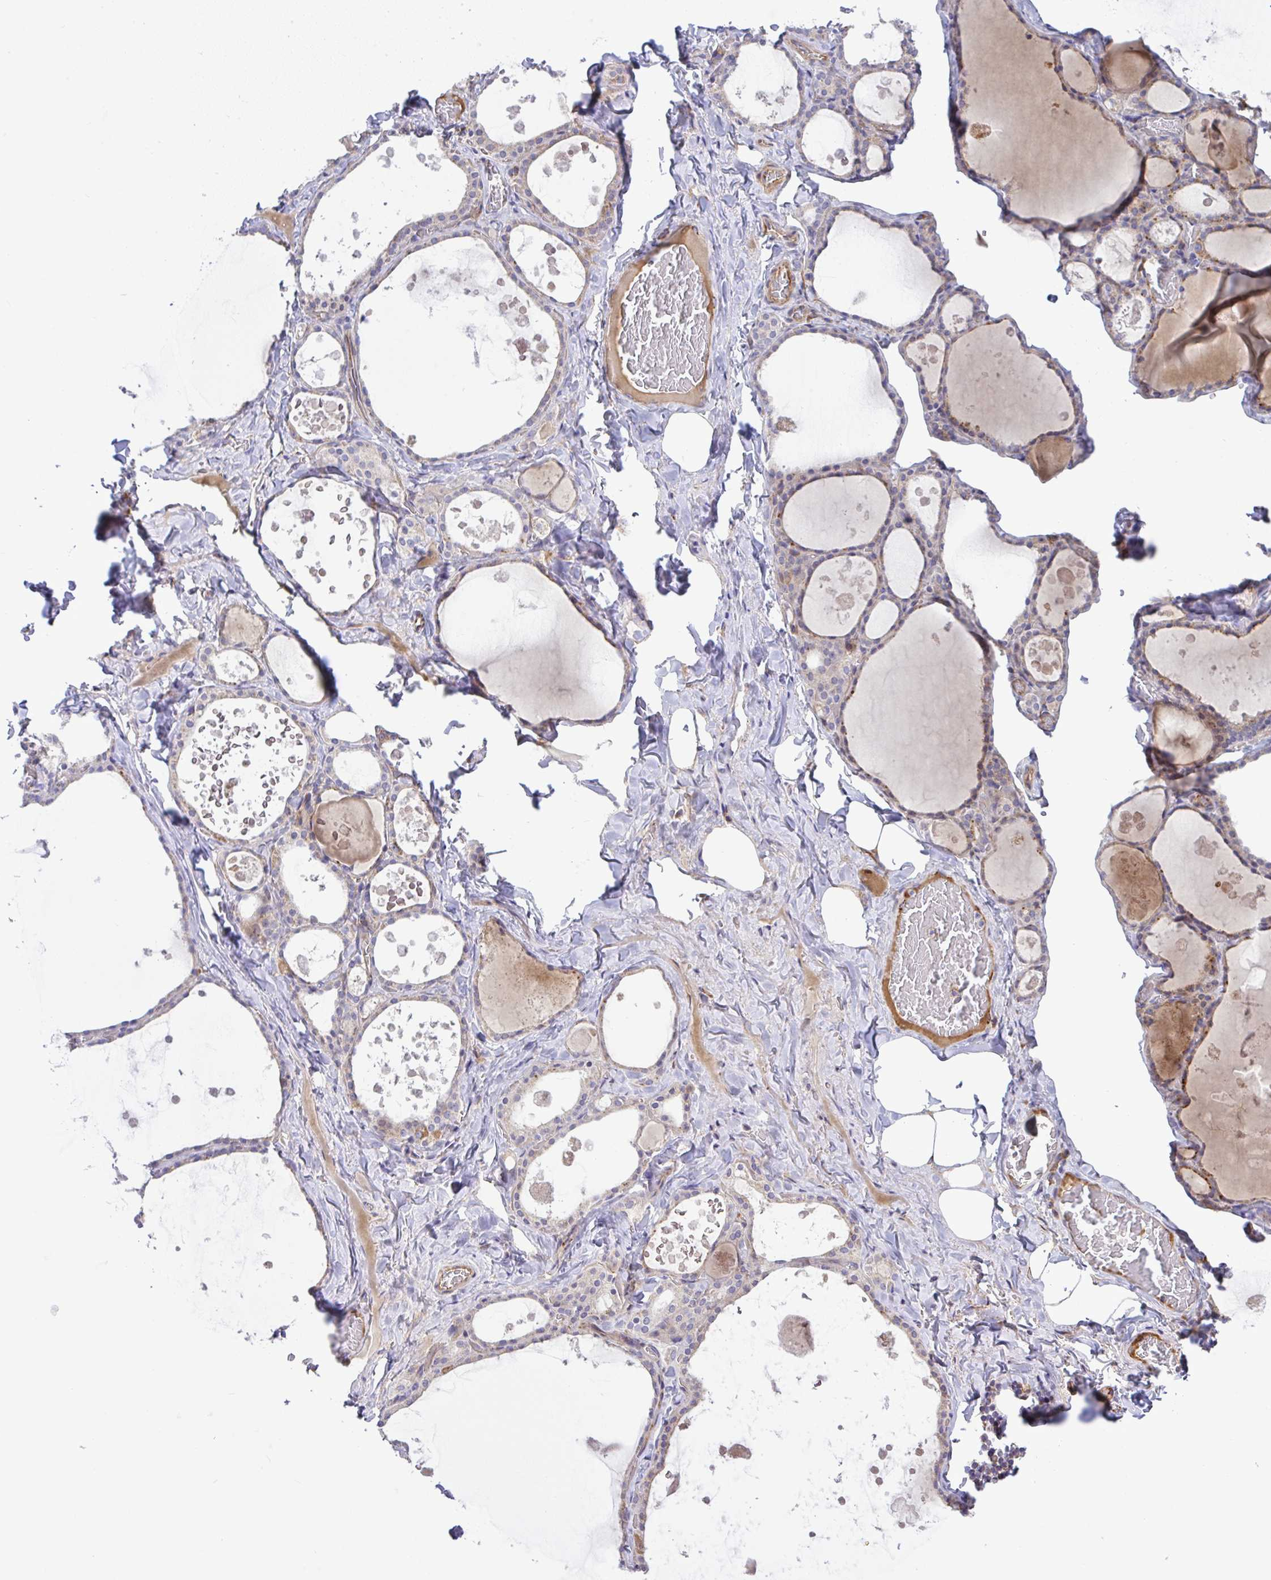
{"staining": {"intensity": "weak", "quantity": "<25%", "location": "cytoplasmic/membranous"}, "tissue": "thyroid gland", "cell_type": "Glandular cells", "image_type": "normal", "snomed": [{"axis": "morphology", "description": "Normal tissue, NOS"}, {"axis": "topography", "description": "Thyroid gland"}], "caption": "This is an IHC micrograph of normal thyroid gland. There is no staining in glandular cells.", "gene": "GRID2", "patient": {"sex": "male", "age": 56}}